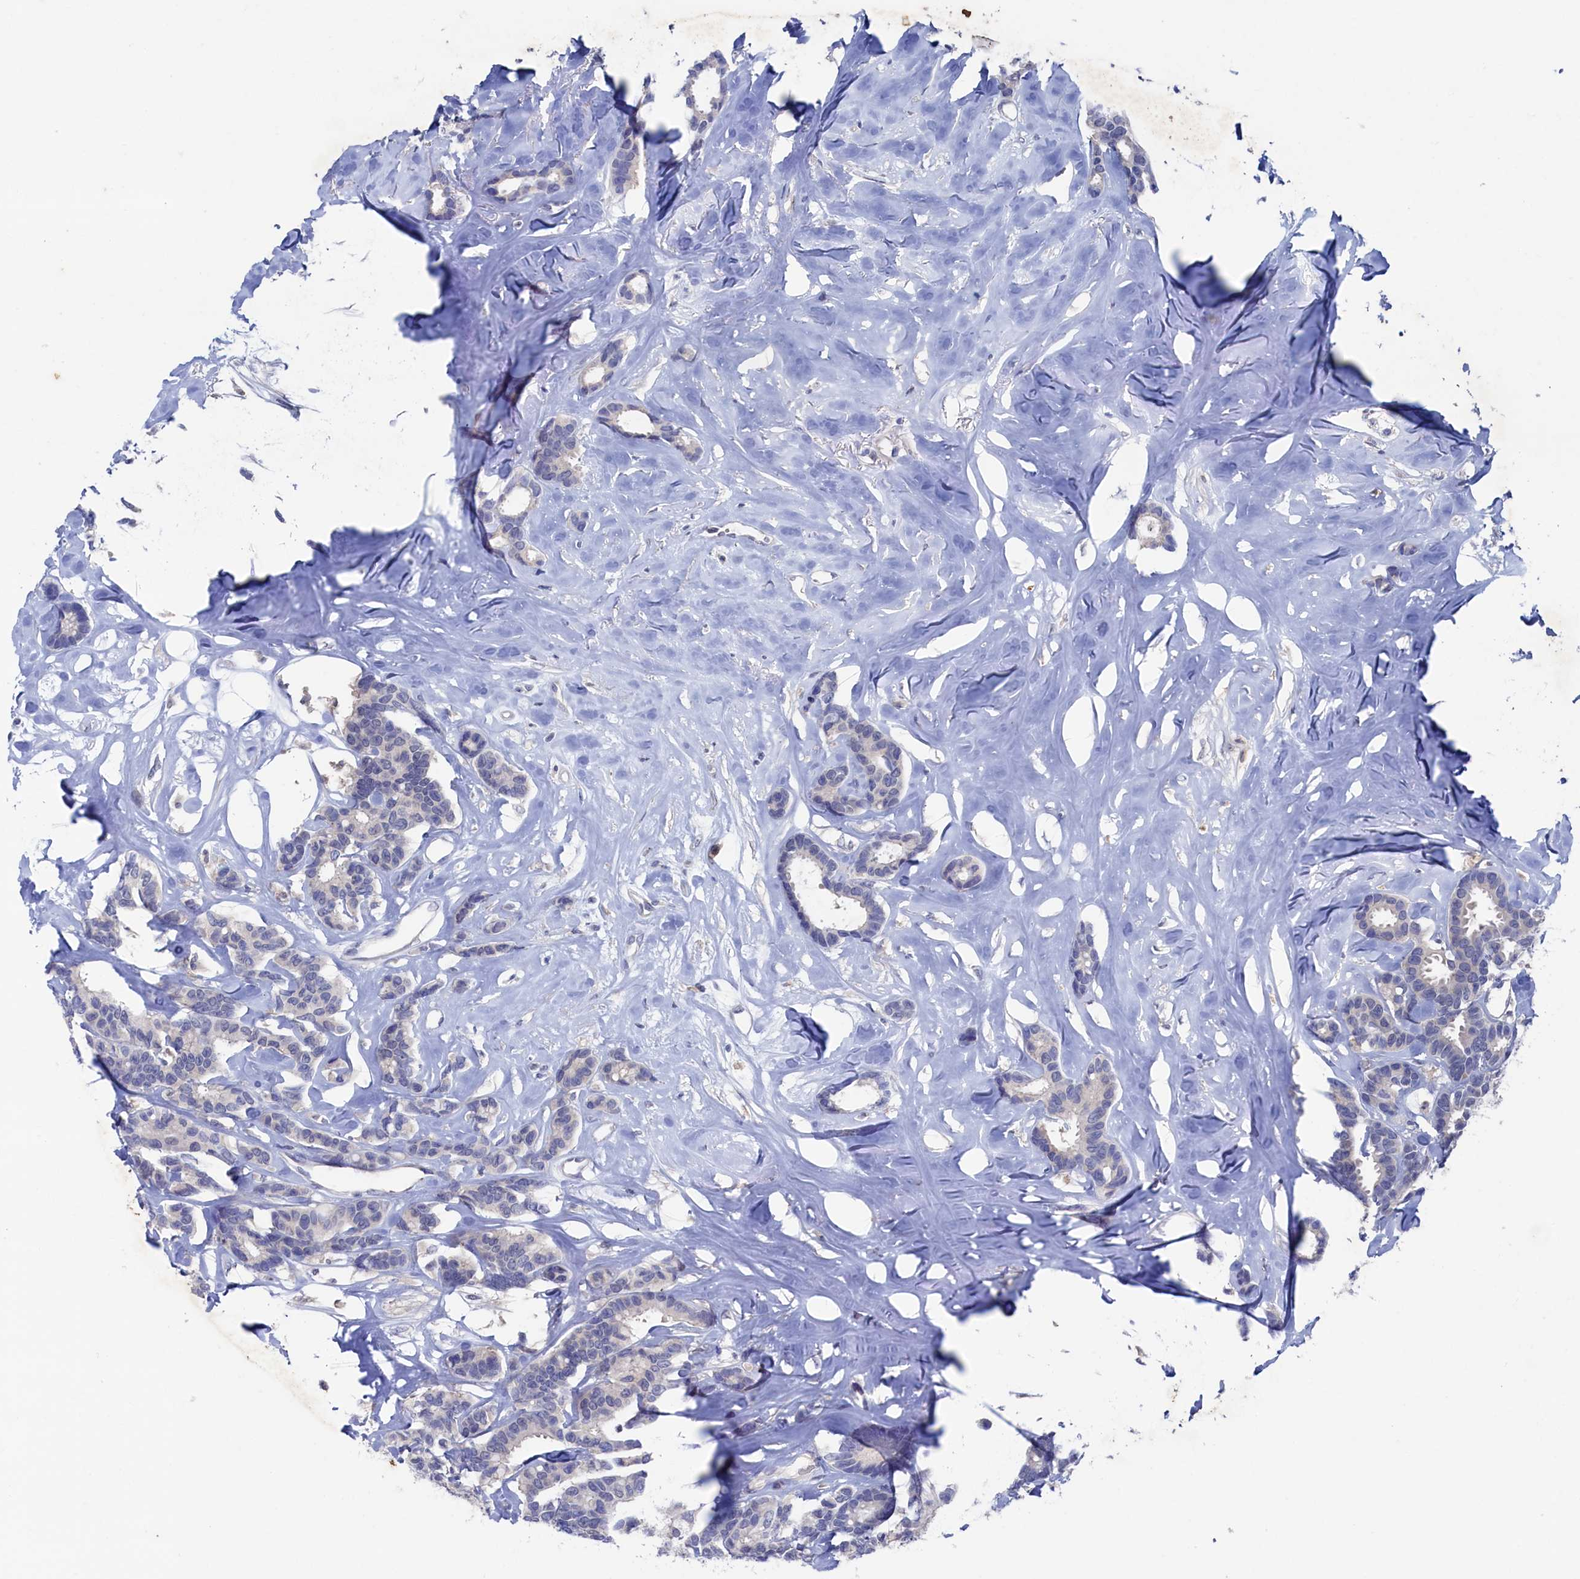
{"staining": {"intensity": "negative", "quantity": "none", "location": "none"}, "tissue": "breast cancer", "cell_type": "Tumor cells", "image_type": "cancer", "snomed": [{"axis": "morphology", "description": "Duct carcinoma"}, {"axis": "topography", "description": "Breast"}], "caption": "Breast cancer (intraductal carcinoma) was stained to show a protein in brown. There is no significant positivity in tumor cells.", "gene": "RNH1", "patient": {"sex": "female", "age": 87}}